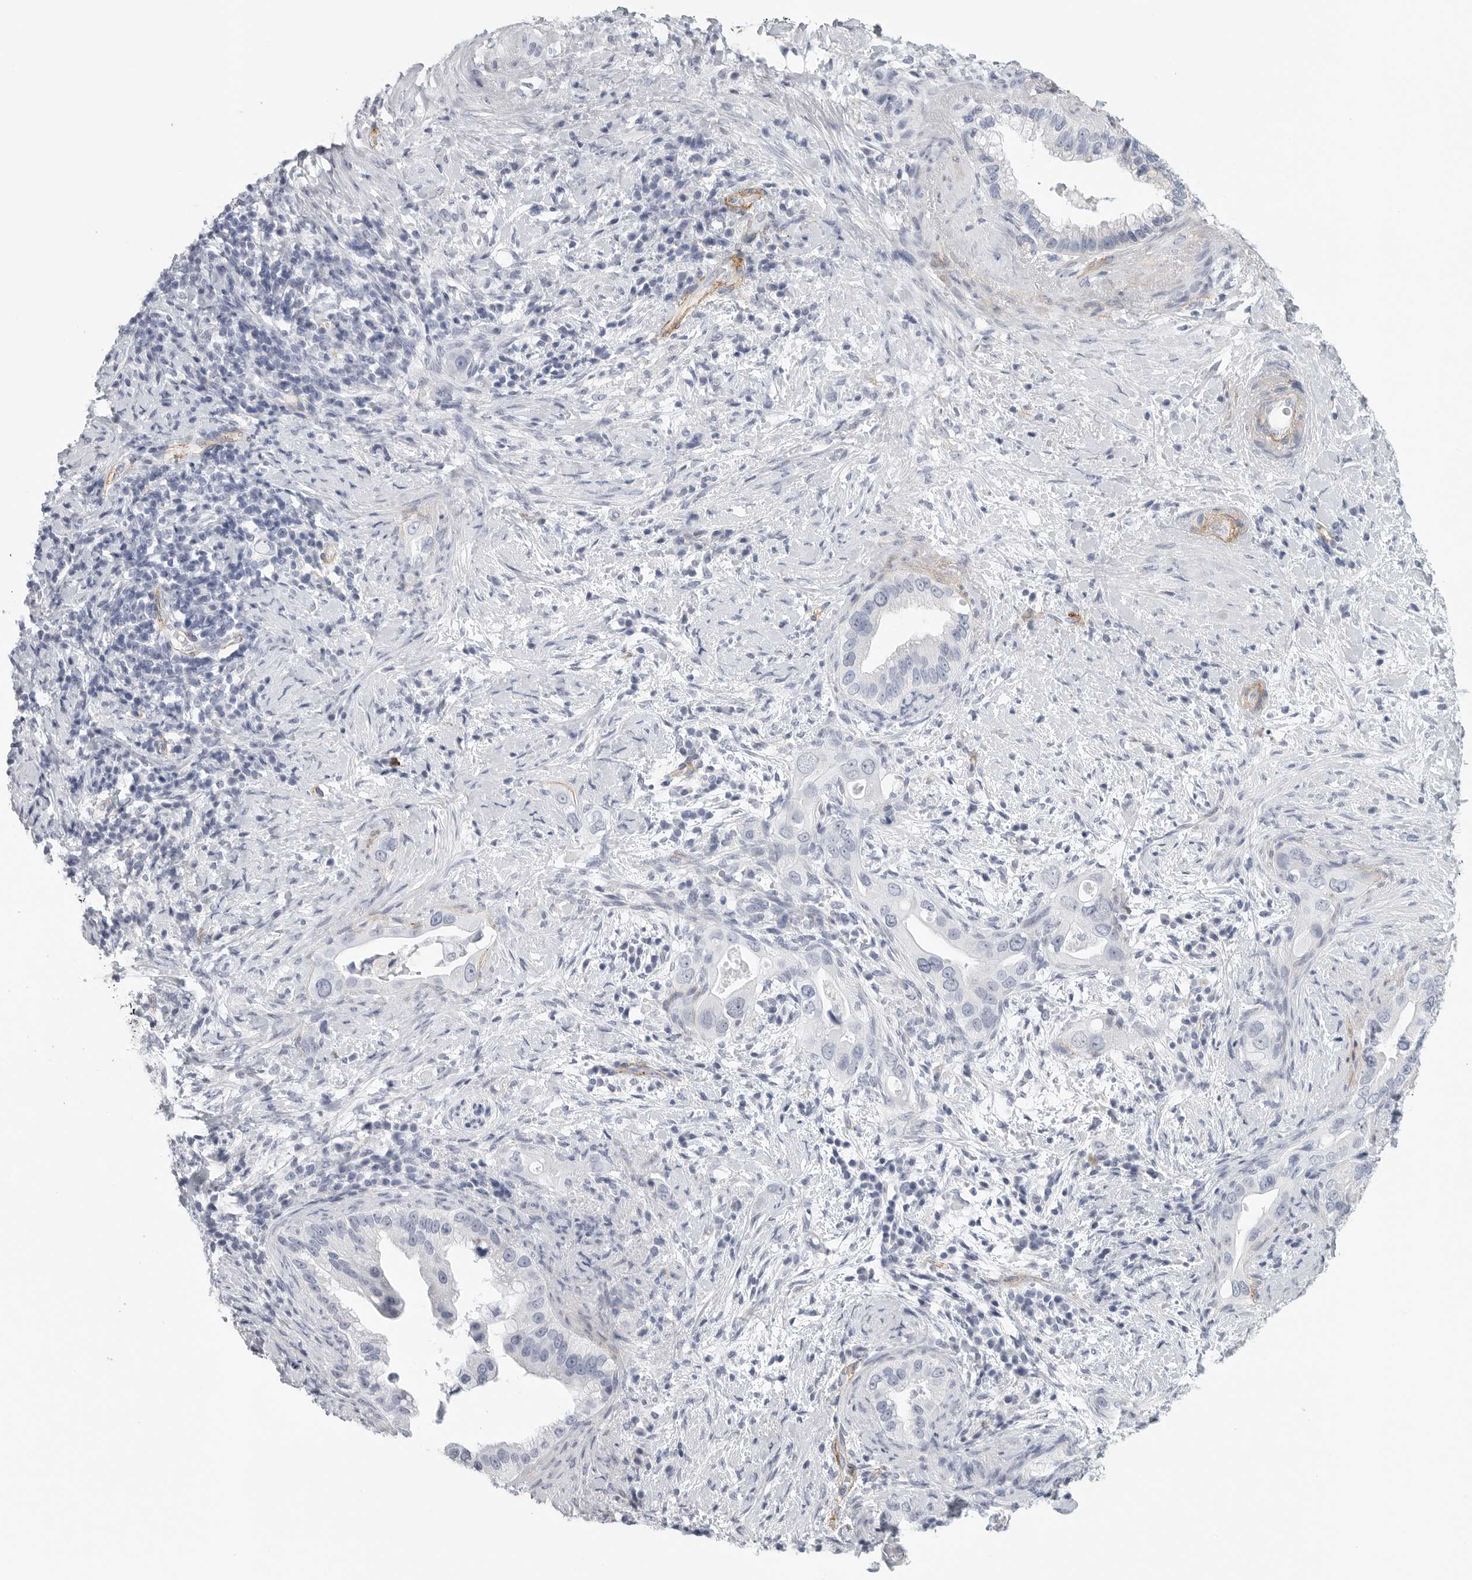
{"staining": {"intensity": "negative", "quantity": "none", "location": "none"}, "tissue": "pancreatic cancer", "cell_type": "Tumor cells", "image_type": "cancer", "snomed": [{"axis": "morphology", "description": "Inflammation, NOS"}, {"axis": "morphology", "description": "Adenocarcinoma, NOS"}, {"axis": "topography", "description": "Pancreas"}], "caption": "IHC micrograph of pancreatic adenocarcinoma stained for a protein (brown), which exhibits no expression in tumor cells.", "gene": "TNR", "patient": {"sex": "female", "age": 56}}